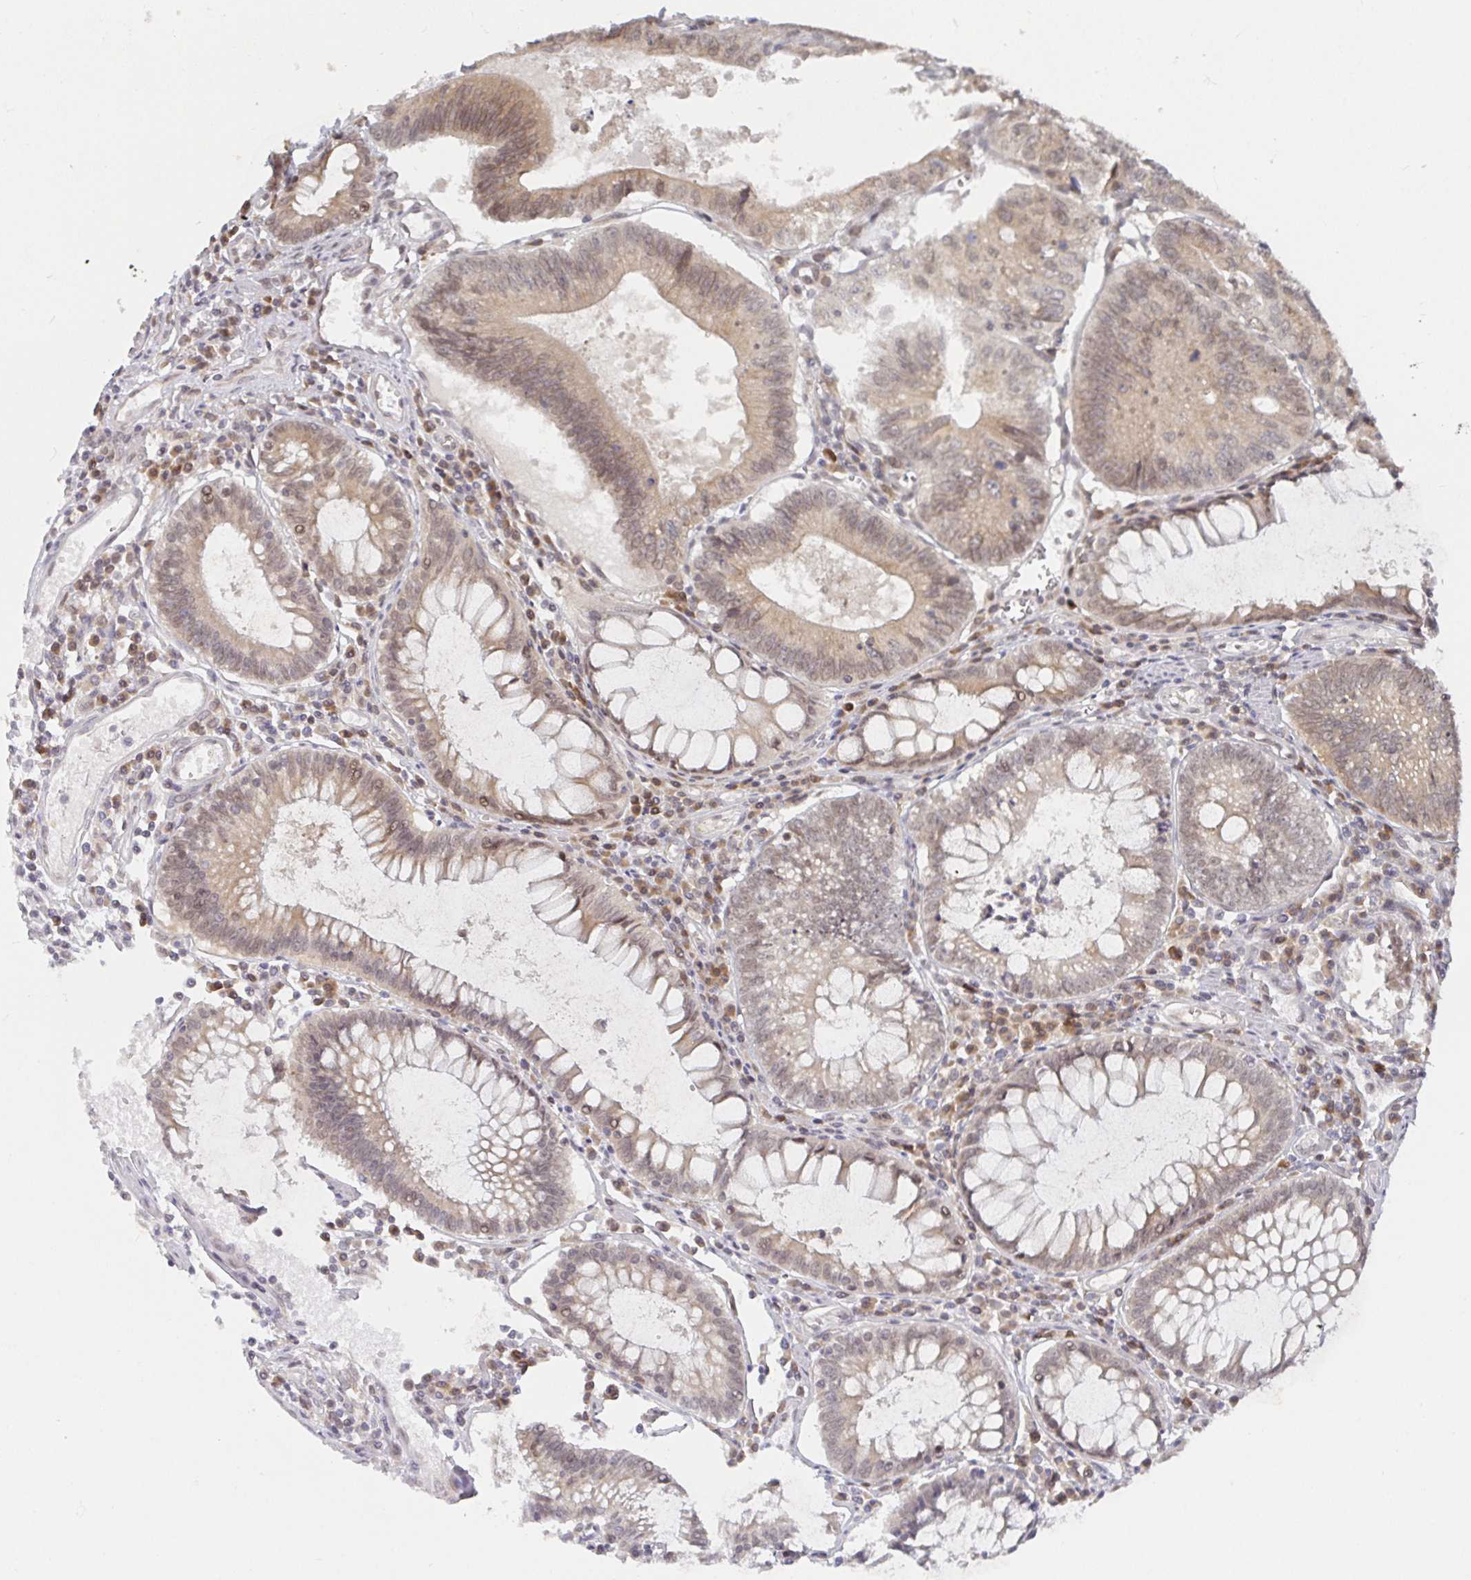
{"staining": {"intensity": "weak", "quantity": "25%-75%", "location": "cytoplasmic/membranous,nuclear"}, "tissue": "colorectal cancer", "cell_type": "Tumor cells", "image_type": "cancer", "snomed": [{"axis": "morphology", "description": "Adenocarcinoma, NOS"}, {"axis": "topography", "description": "Rectum"}], "caption": "IHC histopathology image of colorectal cancer stained for a protein (brown), which exhibits low levels of weak cytoplasmic/membranous and nuclear positivity in about 25%-75% of tumor cells.", "gene": "ALG1", "patient": {"sex": "female", "age": 81}}